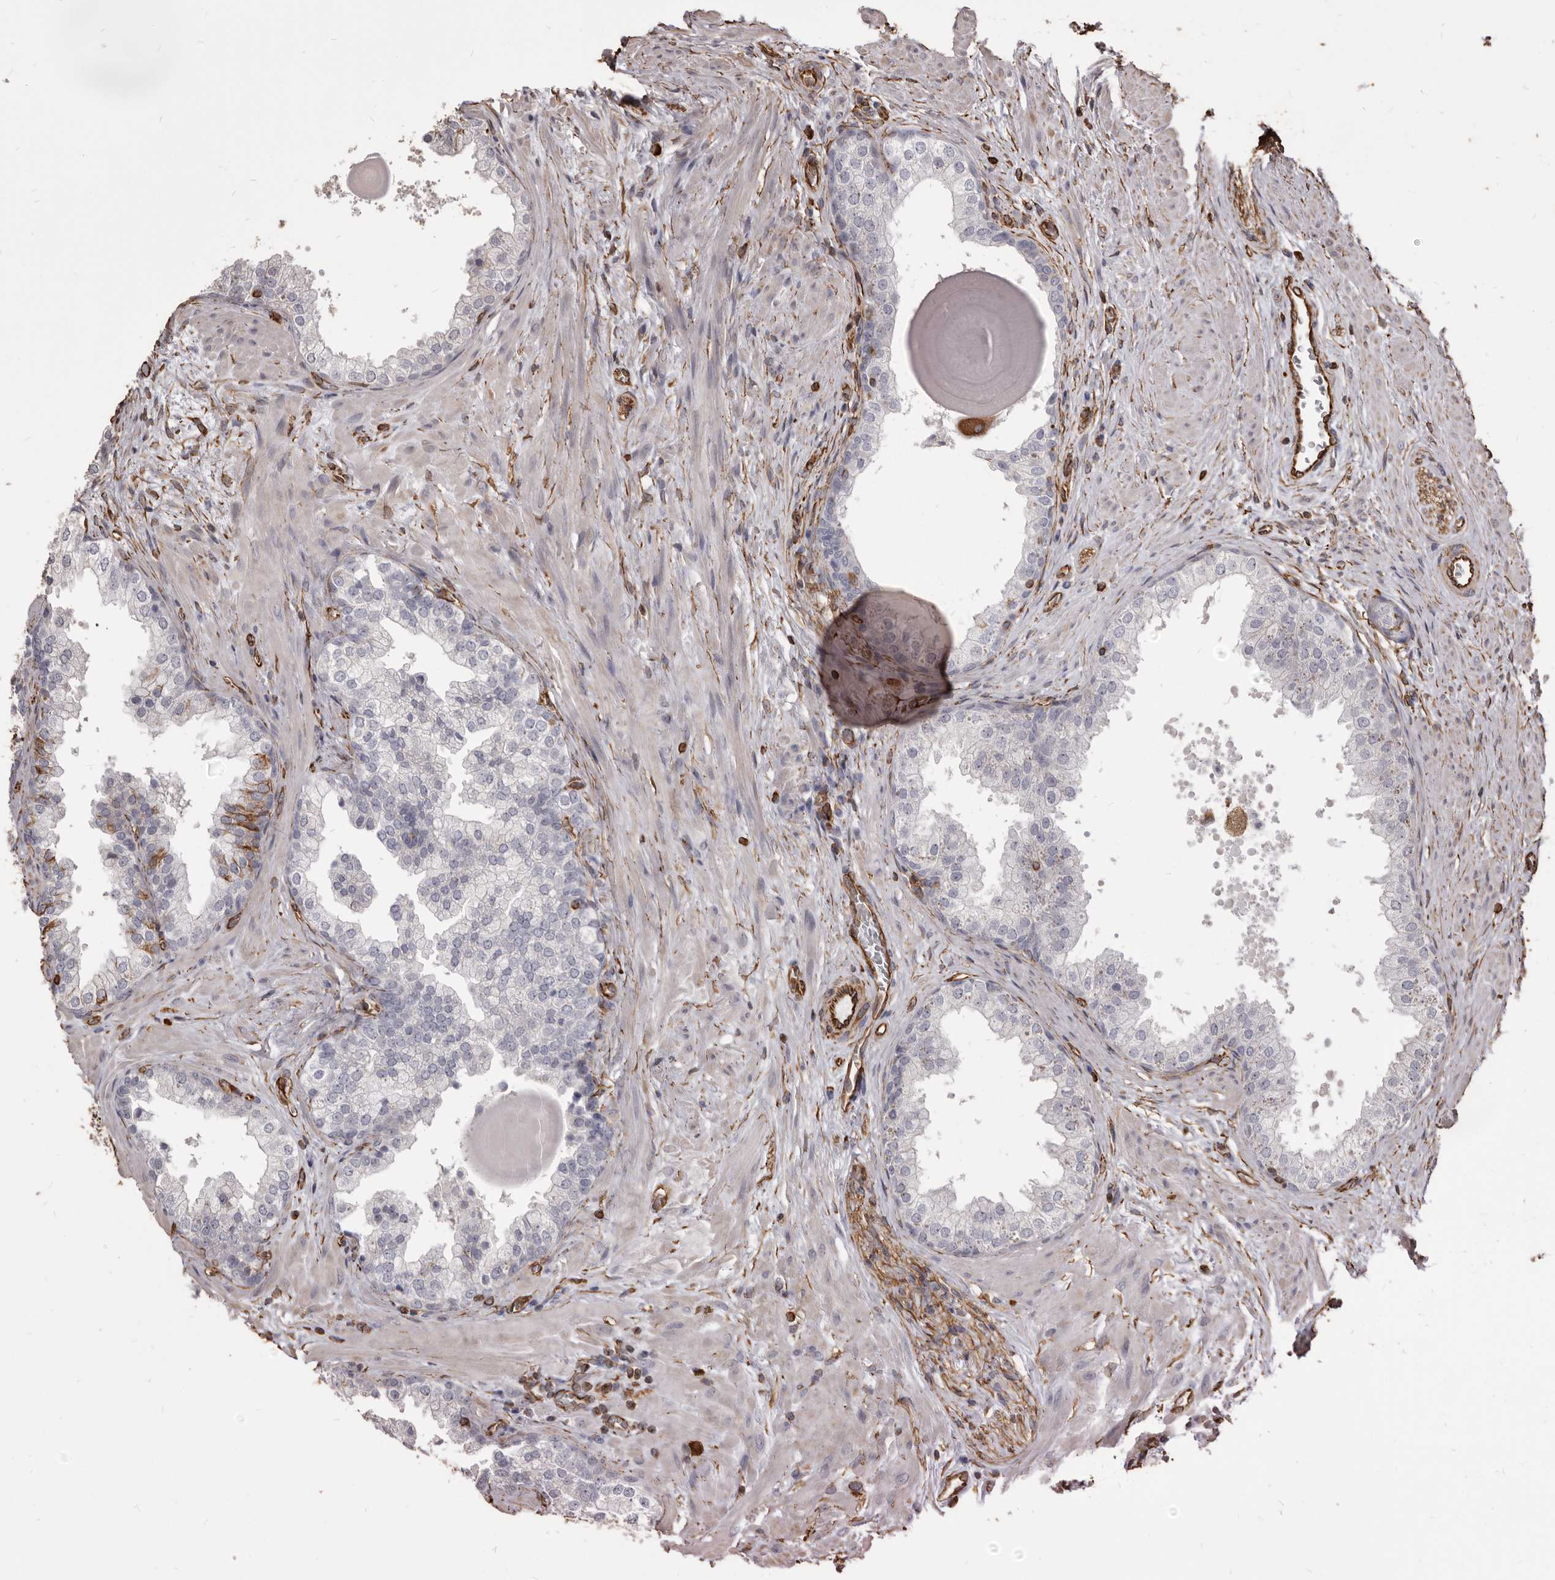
{"staining": {"intensity": "moderate", "quantity": "<25%", "location": "cytoplasmic/membranous"}, "tissue": "prostate", "cell_type": "Glandular cells", "image_type": "normal", "snomed": [{"axis": "morphology", "description": "Normal tissue, NOS"}, {"axis": "topography", "description": "Prostate"}], "caption": "Brown immunohistochemical staining in benign human prostate exhibits moderate cytoplasmic/membranous expression in about <25% of glandular cells. (DAB IHC with brightfield microscopy, high magnification).", "gene": "MTURN", "patient": {"sex": "male", "age": 48}}